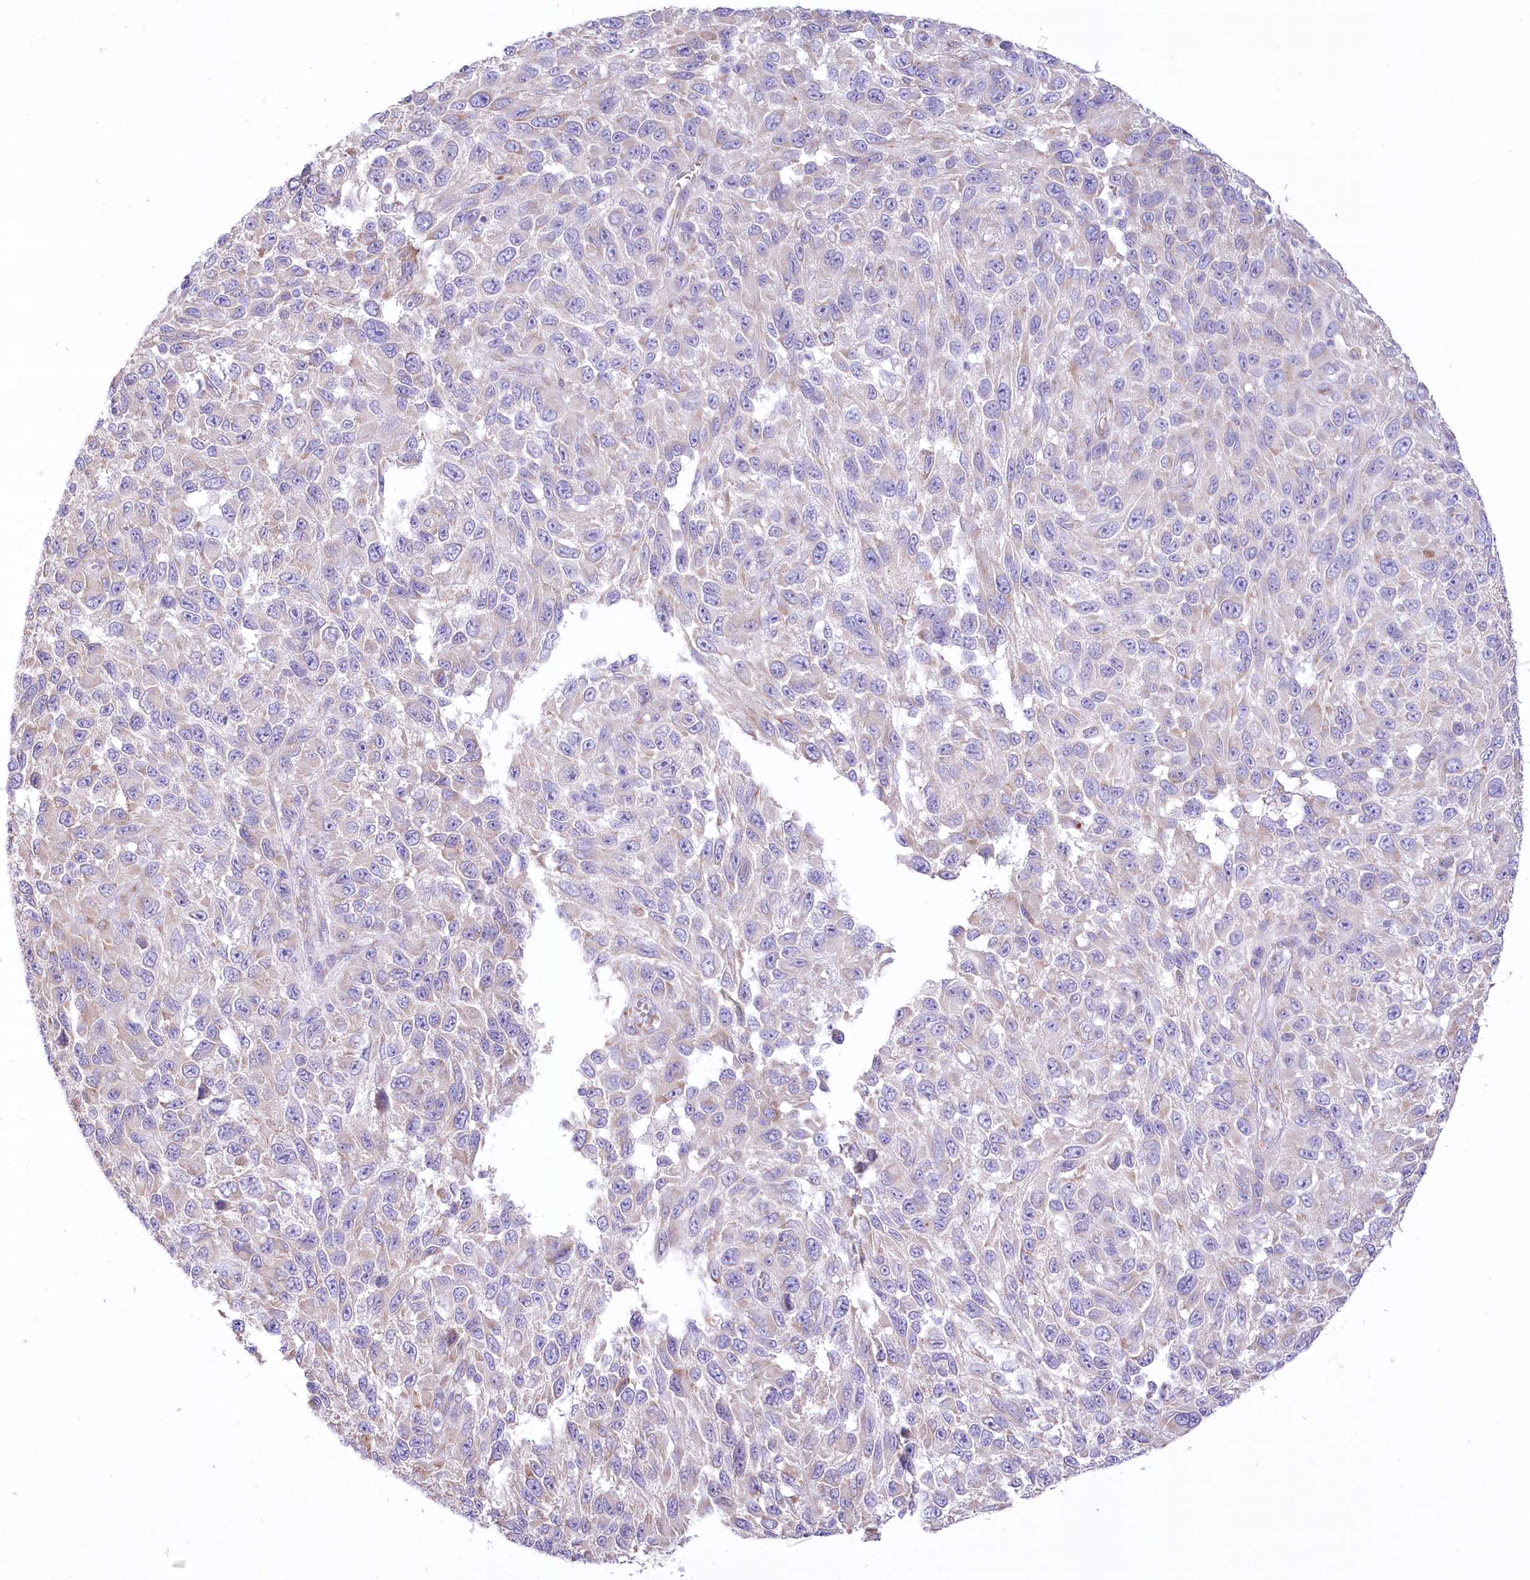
{"staining": {"intensity": "negative", "quantity": "none", "location": "none"}, "tissue": "melanoma", "cell_type": "Tumor cells", "image_type": "cancer", "snomed": [{"axis": "morphology", "description": "Malignant melanoma, NOS"}, {"axis": "topography", "description": "Skin"}], "caption": "Immunohistochemical staining of malignant melanoma displays no significant positivity in tumor cells.", "gene": "STT3B", "patient": {"sex": "female", "age": 96}}